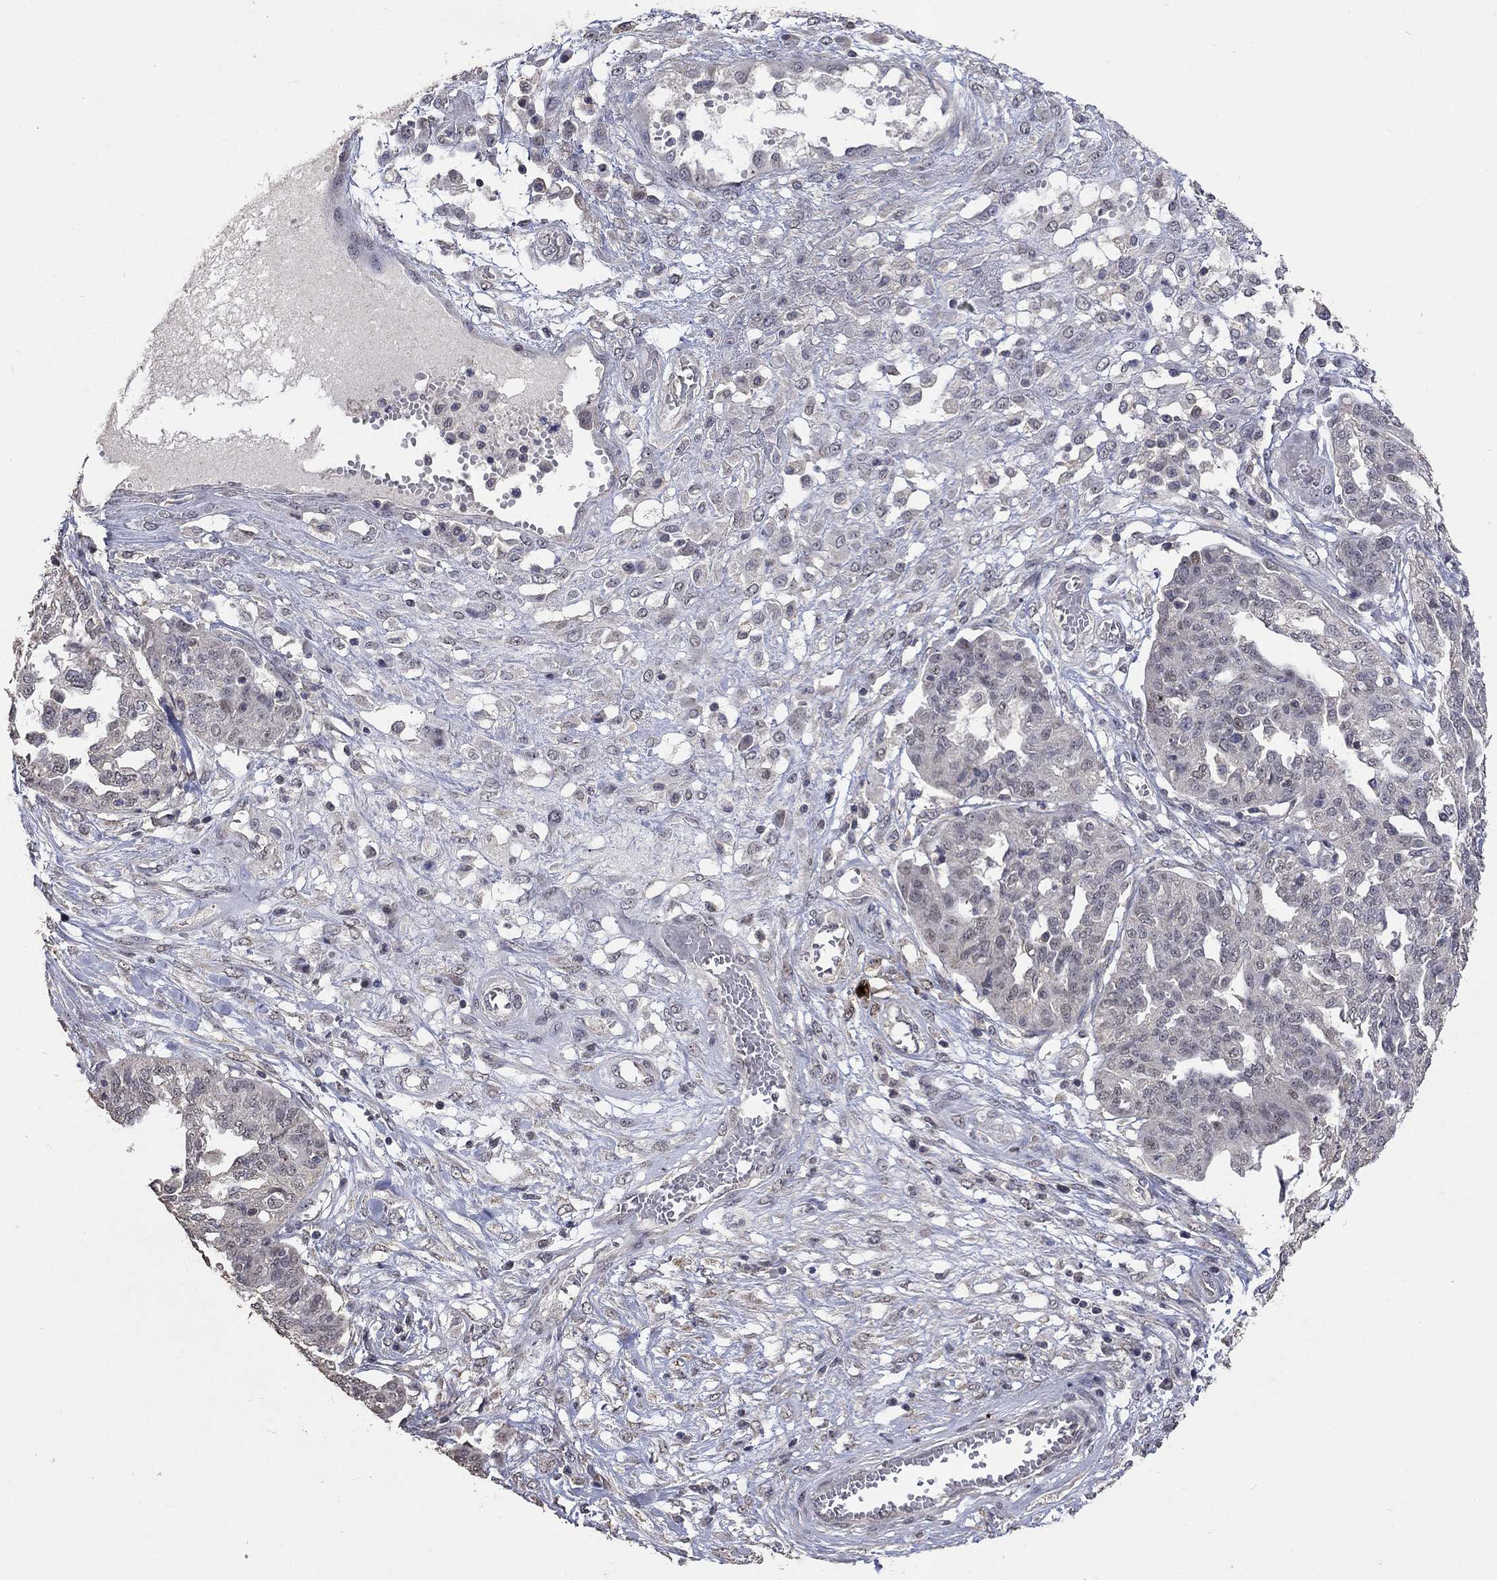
{"staining": {"intensity": "negative", "quantity": "none", "location": "none"}, "tissue": "ovarian cancer", "cell_type": "Tumor cells", "image_type": "cancer", "snomed": [{"axis": "morphology", "description": "Cystadenocarcinoma, serous, NOS"}, {"axis": "topography", "description": "Ovary"}], "caption": "Micrograph shows no protein expression in tumor cells of ovarian serous cystadenocarcinoma tissue.", "gene": "SPATA33", "patient": {"sex": "female", "age": 67}}